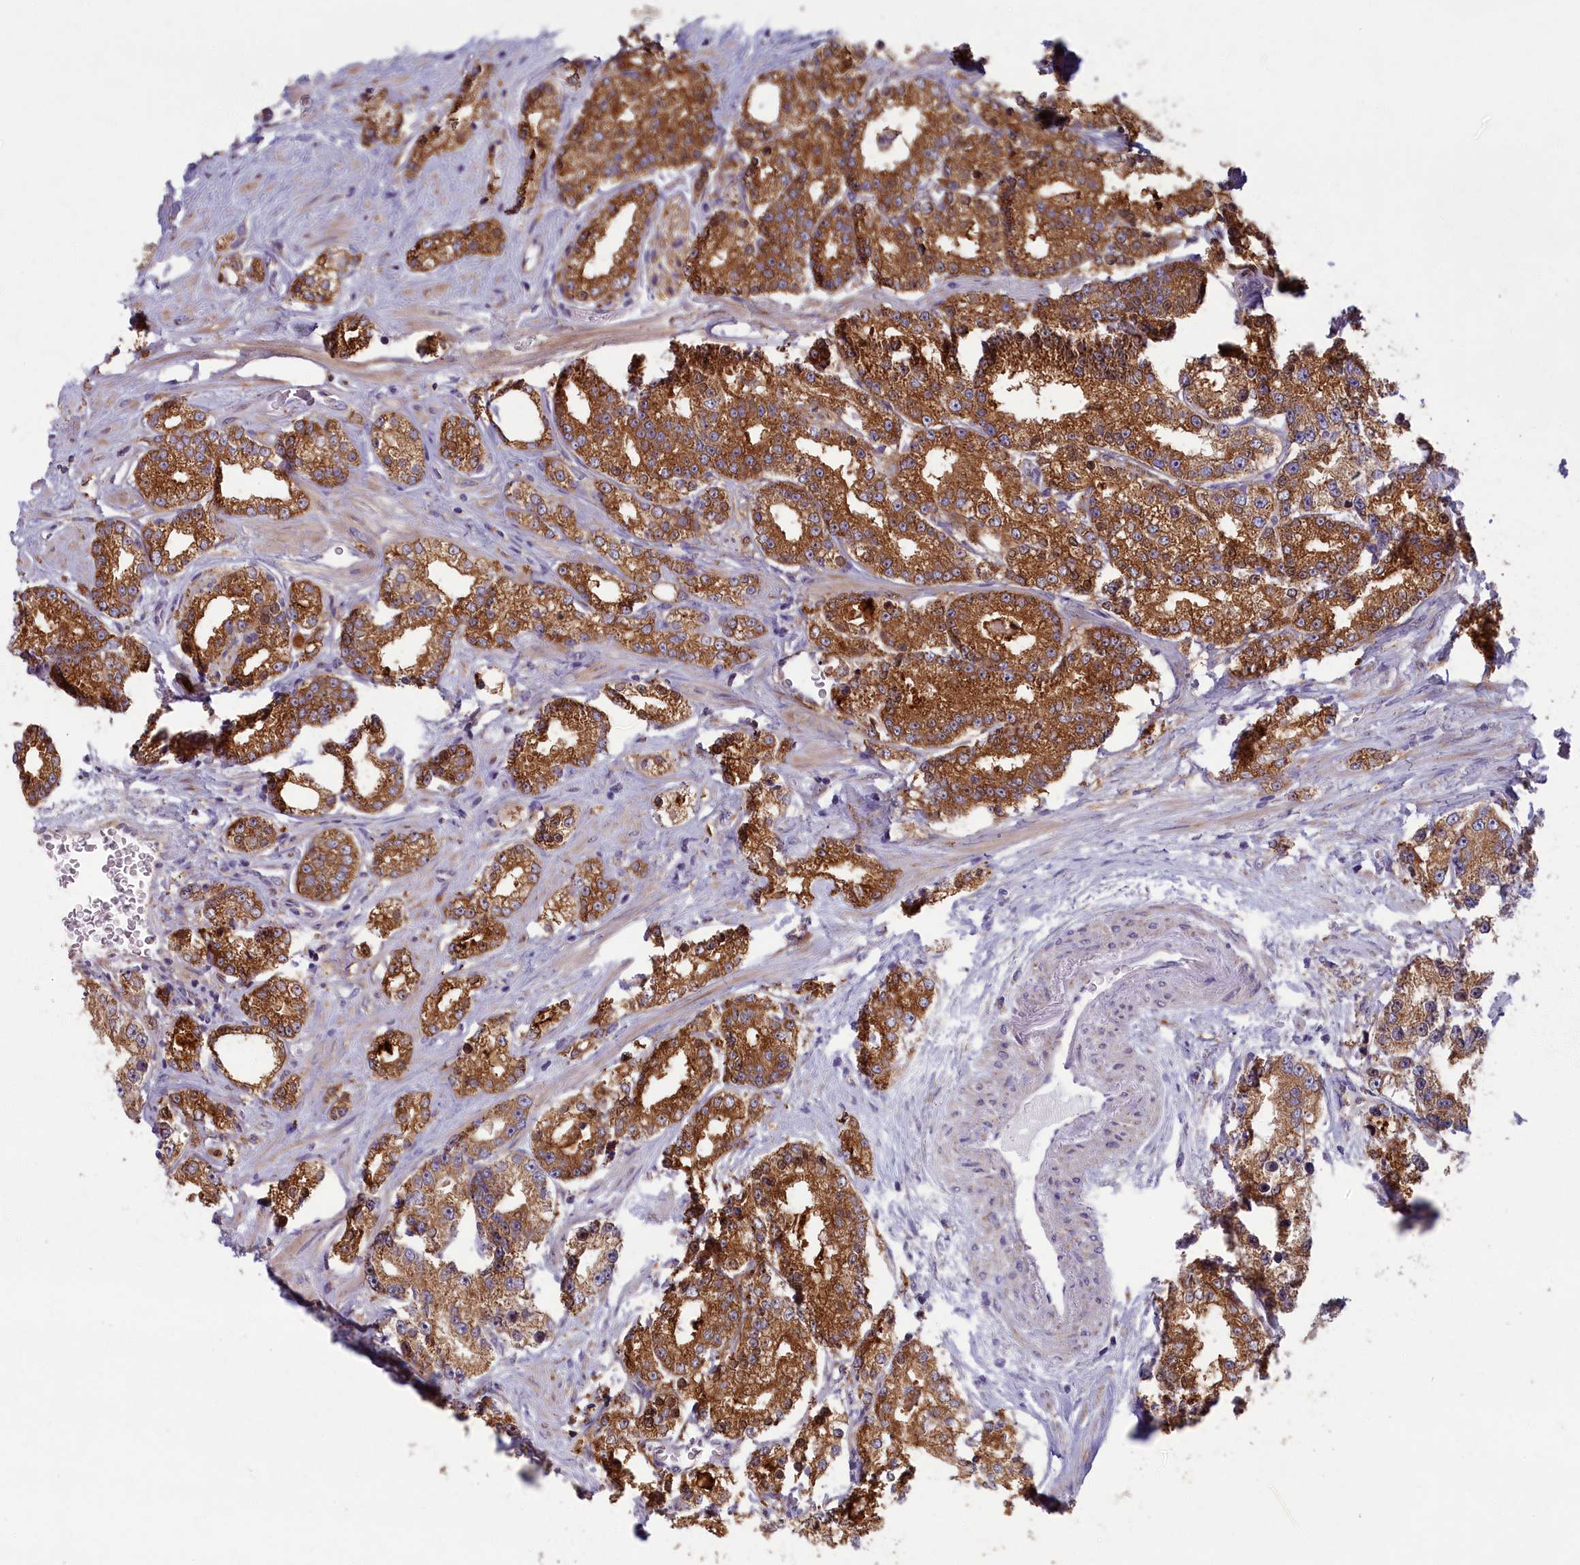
{"staining": {"intensity": "strong", "quantity": ">75%", "location": "cytoplasmic/membranous"}, "tissue": "prostate cancer", "cell_type": "Tumor cells", "image_type": "cancer", "snomed": [{"axis": "morphology", "description": "Normal tissue, NOS"}, {"axis": "morphology", "description": "Adenocarcinoma, High grade"}, {"axis": "topography", "description": "Prostate"}], "caption": "The micrograph exhibits immunohistochemical staining of prostate cancer (adenocarcinoma (high-grade)). There is strong cytoplasmic/membranous positivity is appreciated in approximately >75% of tumor cells.", "gene": "MRPS25", "patient": {"sex": "male", "age": 83}}